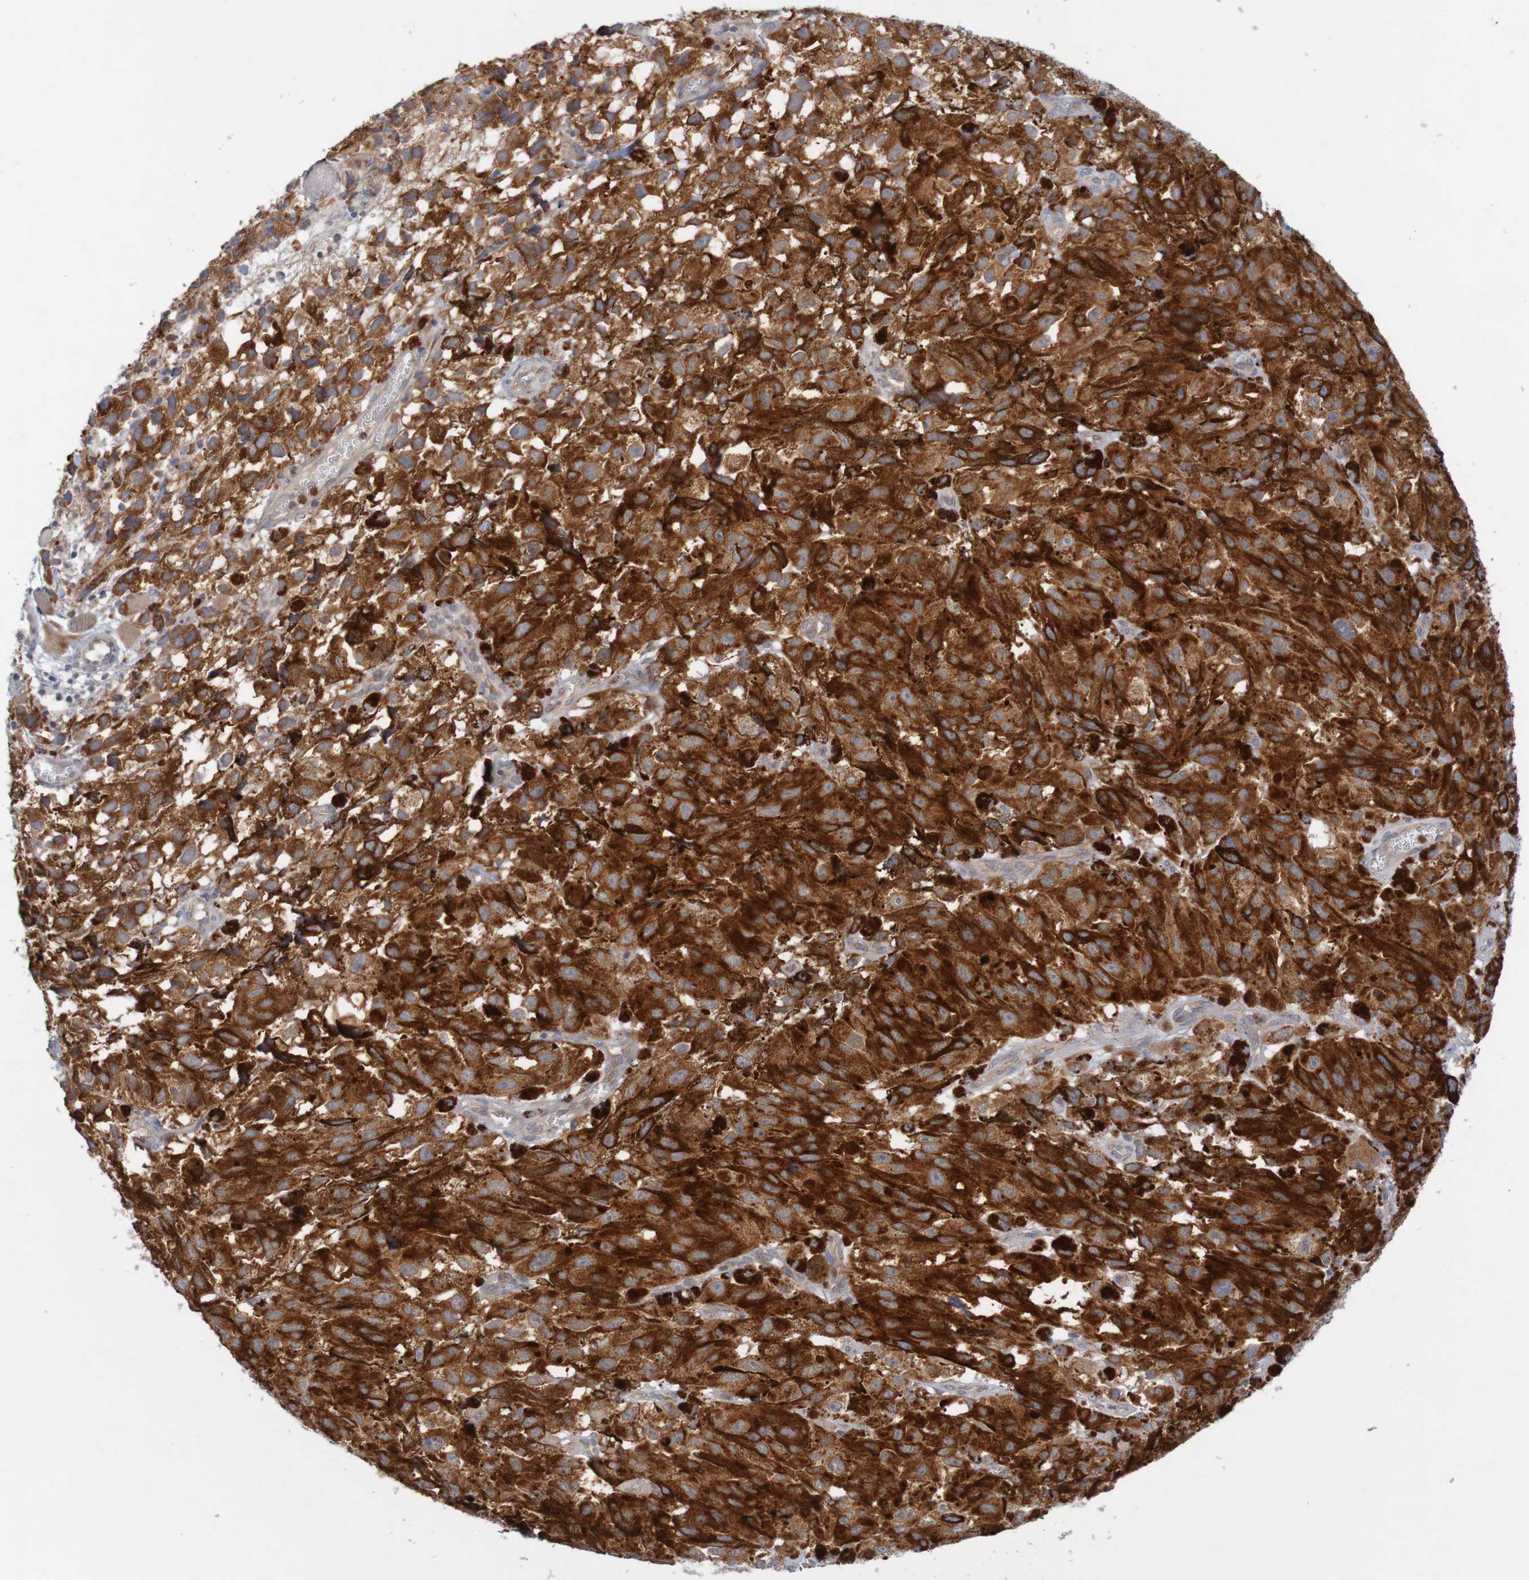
{"staining": {"intensity": "strong", "quantity": ">75%", "location": "cytoplasmic/membranous"}, "tissue": "melanoma", "cell_type": "Tumor cells", "image_type": "cancer", "snomed": [{"axis": "morphology", "description": "Malignant melanoma, NOS"}, {"axis": "topography", "description": "Skin"}], "caption": "Tumor cells demonstrate high levels of strong cytoplasmic/membranous positivity in about >75% of cells in melanoma. (Brightfield microscopy of DAB IHC at high magnification).", "gene": "NAV2", "patient": {"sex": "female", "age": 104}}